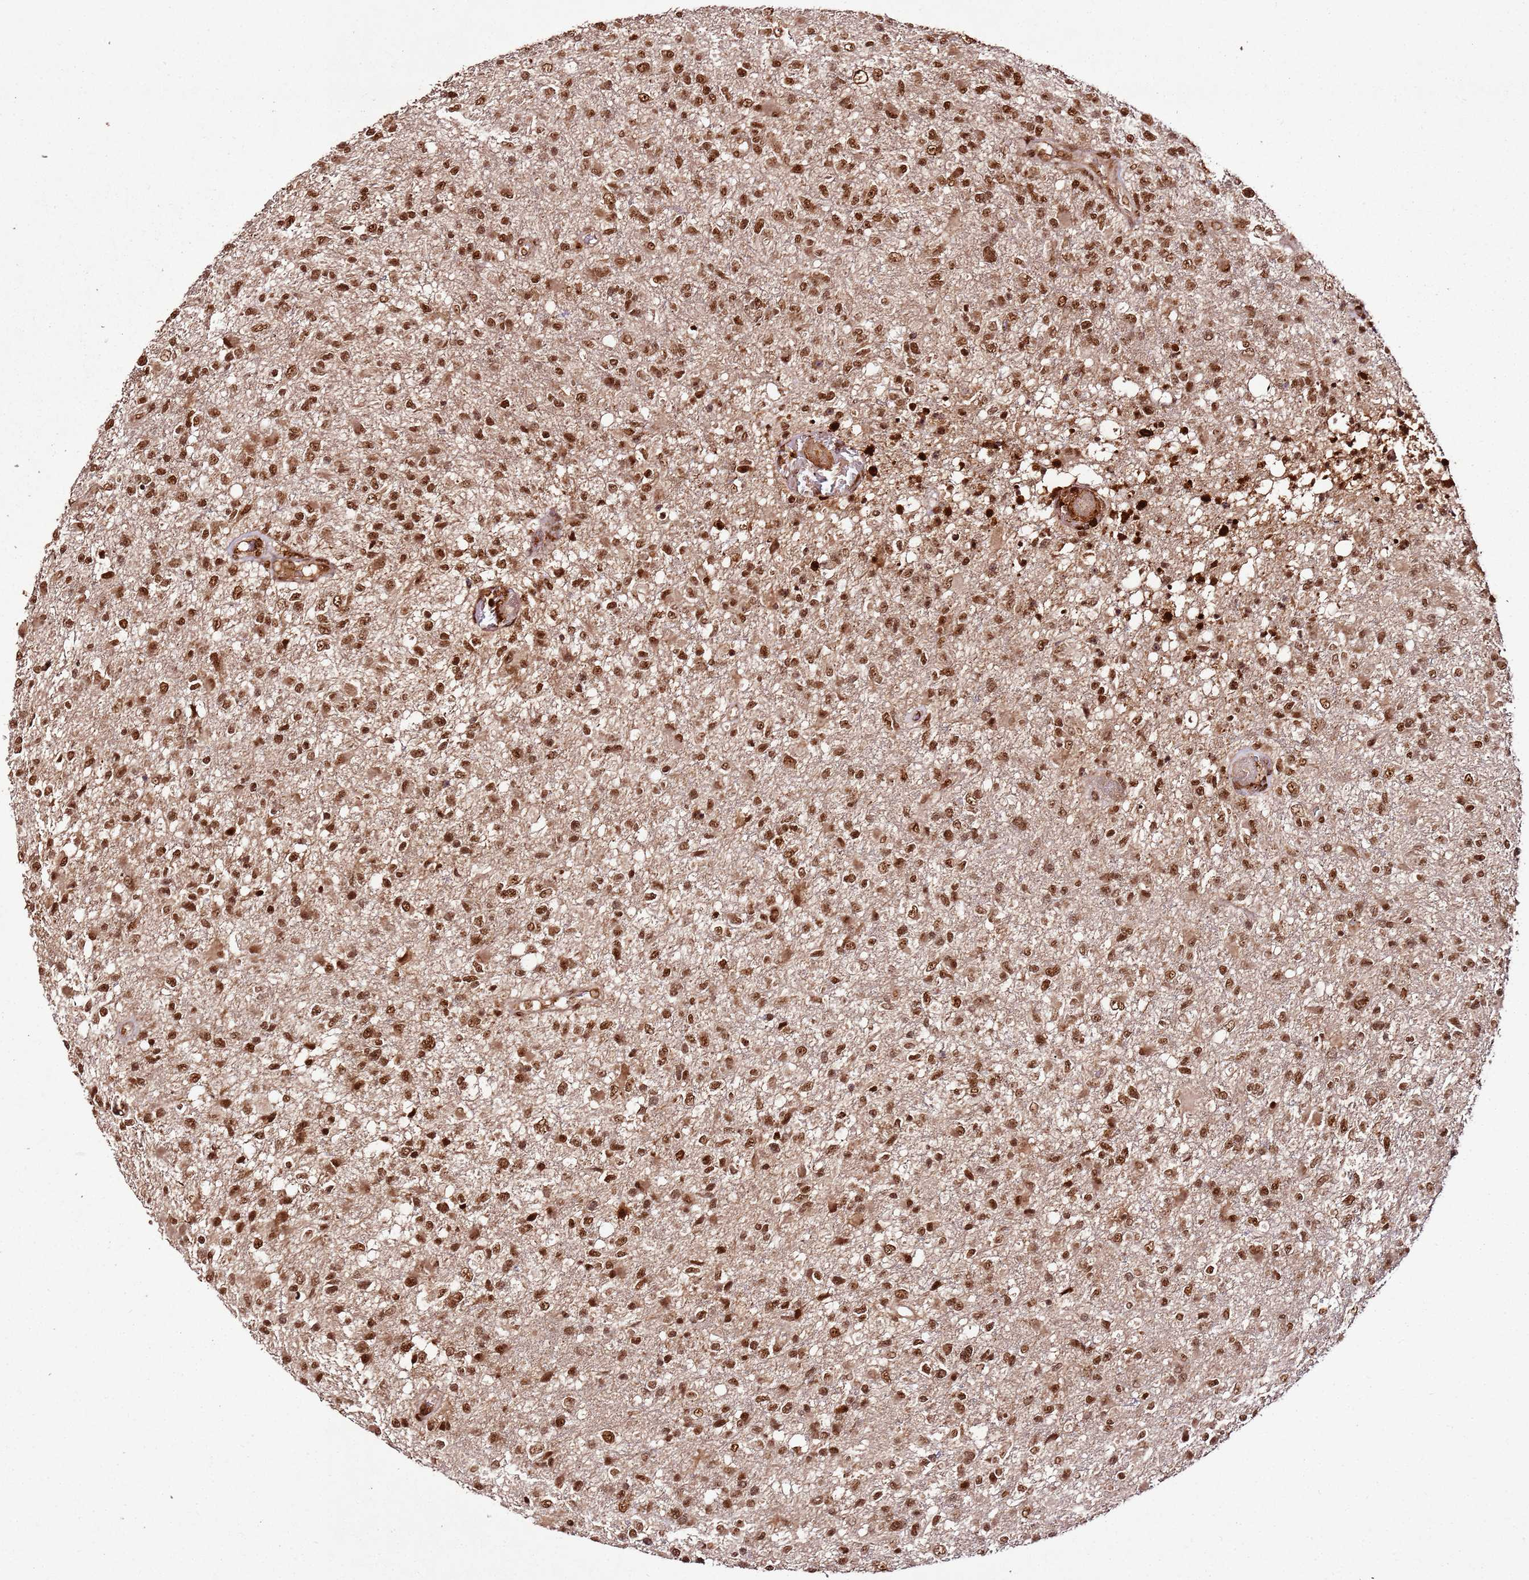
{"staining": {"intensity": "strong", "quantity": ">75%", "location": "nuclear"}, "tissue": "glioma", "cell_type": "Tumor cells", "image_type": "cancer", "snomed": [{"axis": "morphology", "description": "Glioma, malignant, High grade"}, {"axis": "topography", "description": "Brain"}], "caption": "This micrograph demonstrates immunohistochemistry (IHC) staining of human glioma, with high strong nuclear expression in about >75% of tumor cells.", "gene": "XRN2", "patient": {"sex": "female", "age": 74}}